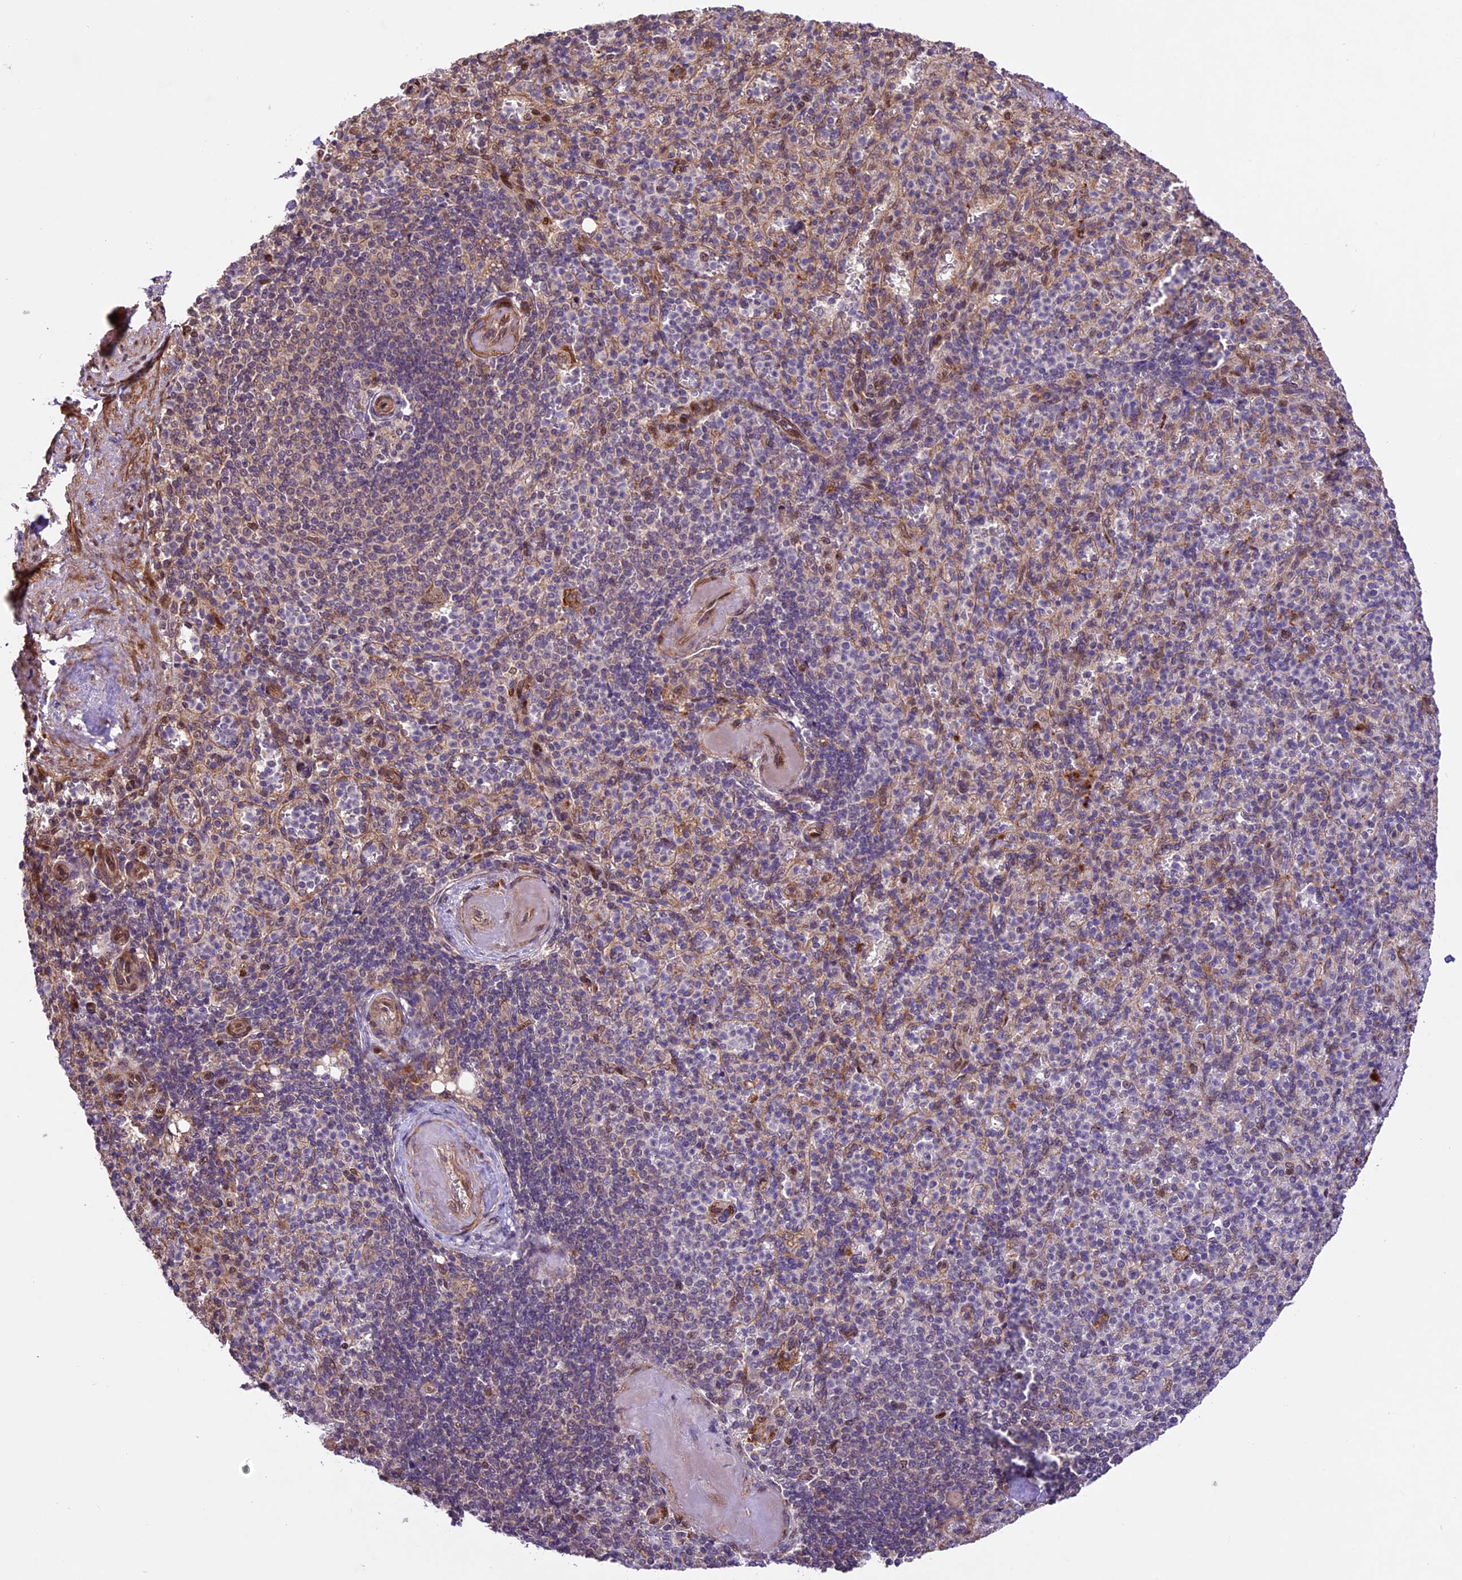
{"staining": {"intensity": "moderate", "quantity": "<25%", "location": "cytoplasmic/membranous"}, "tissue": "spleen", "cell_type": "Cells in red pulp", "image_type": "normal", "snomed": [{"axis": "morphology", "description": "Normal tissue, NOS"}, {"axis": "topography", "description": "Spleen"}], "caption": "Immunohistochemistry (IHC) (DAB (3,3'-diaminobenzidine)) staining of benign human spleen displays moderate cytoplasmic/membranous protein expression in approximately <25% of cells in red pulp. The staining was performed using DAB (3,3'-diaminobenzidine), with brown indicating positive protein expression. Nuclei are stained blue with hematoxylin.", "gene": "CCSER1", "patient": {"sex": "female", "age": 74}}